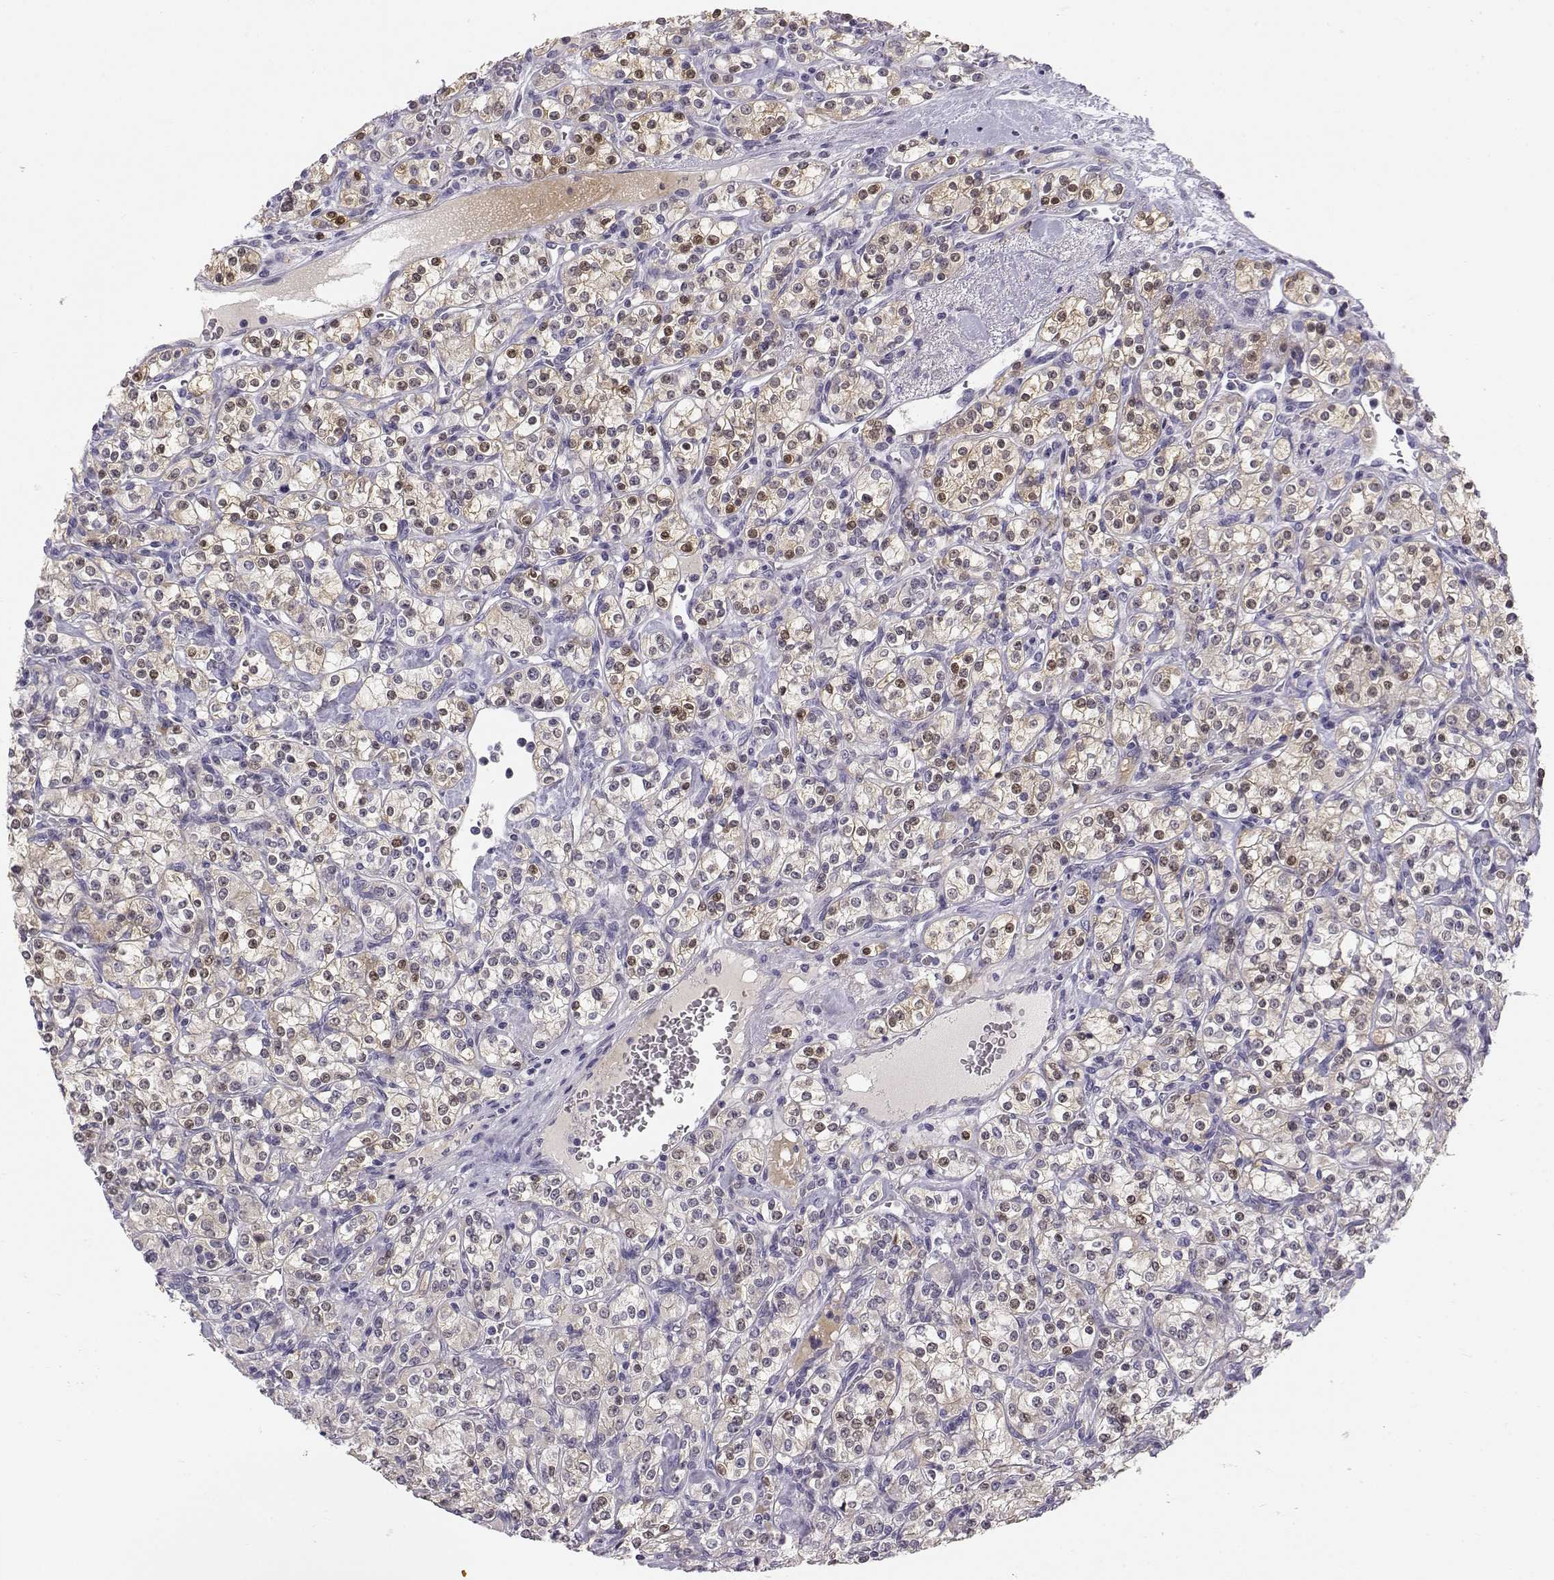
{"staining": {"intensity": "strong", "quantity": "<25%", "location": "cytoplasmic/membranous,nuclear"}, "tissue": "renal cancer", "cell_type": "Tumor cells", "image_type": "cancer", "snomed": [{"axis": "morphology", "description": "Adenocarcinoma, NOS"}, {"axis": "topography", "description": "Kidney"}], "caption": "DAB immunohistochemical staining of renal adenocarcinoma demonstrates strong cytoplasmic/membranous and nuclear protein positivity in approximately <25% of tumor cells.", "gene": "ACSL6", "patient": {"sex": "male", "age": 77}}